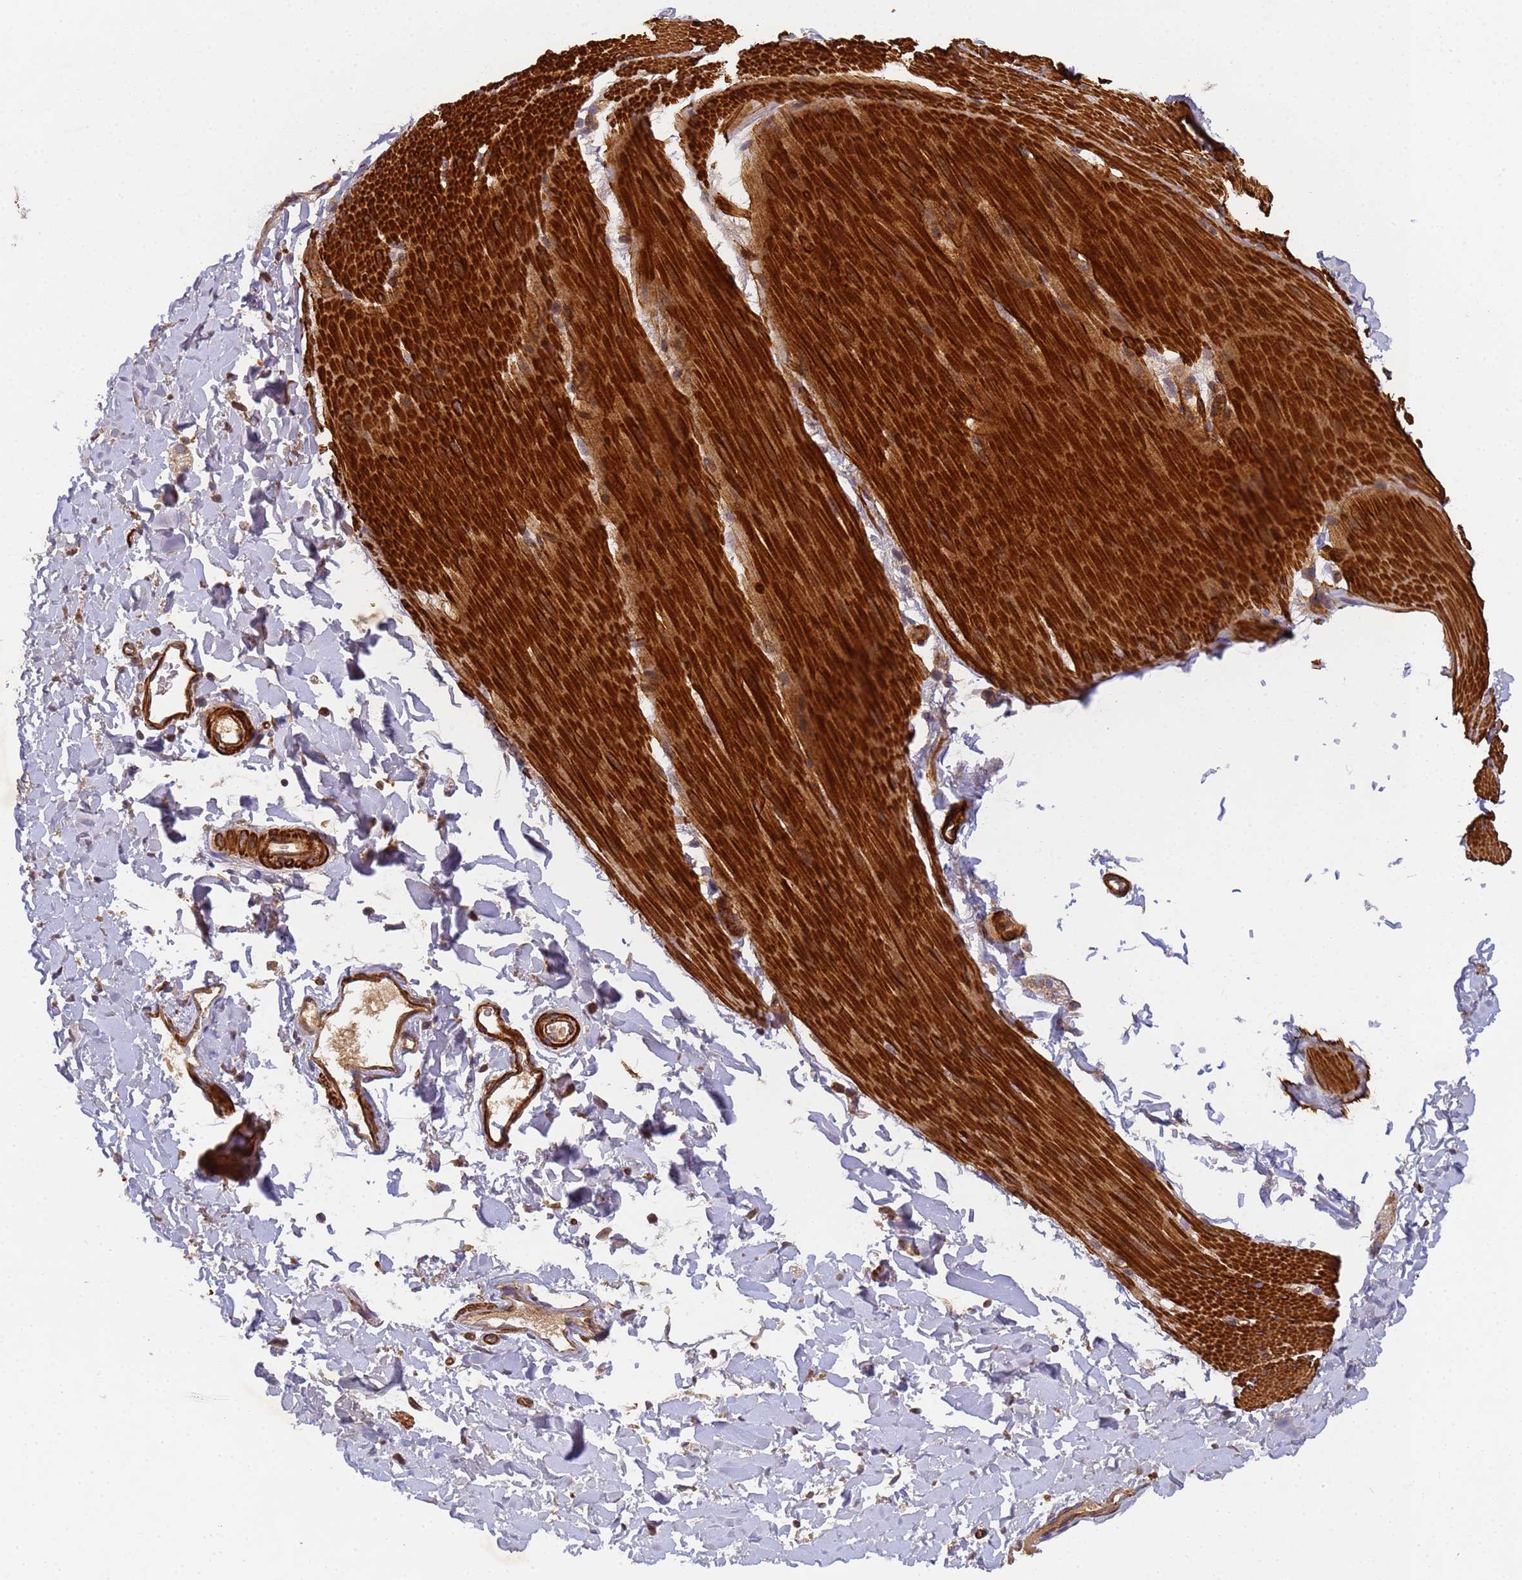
{"staining": {"intensity": "strong", "quantity": ">75%", "location": "cytoplasmic/membranous"}, "tissue": "smooth muscle", "cell_type": "Smooth muscle cells", "image_type": "normal", "snomed": [{"axis": "morphology", "description": "Normal tissue, NOS"}, {"axis": "topography", "description": "Smooth muscle"}, {"axis": "topography", "description": "Small intestine"}], "caption": "DAB (3,3'-diaminobenzidine) immunohistochemical staining of benign smooth muscle reveals strong cytoplasmic/membranous protein positivity in about >75% of smooth muscle cells.", "gene": "RALGAPA2", "patient": {"sex": "female", "age": 84}}